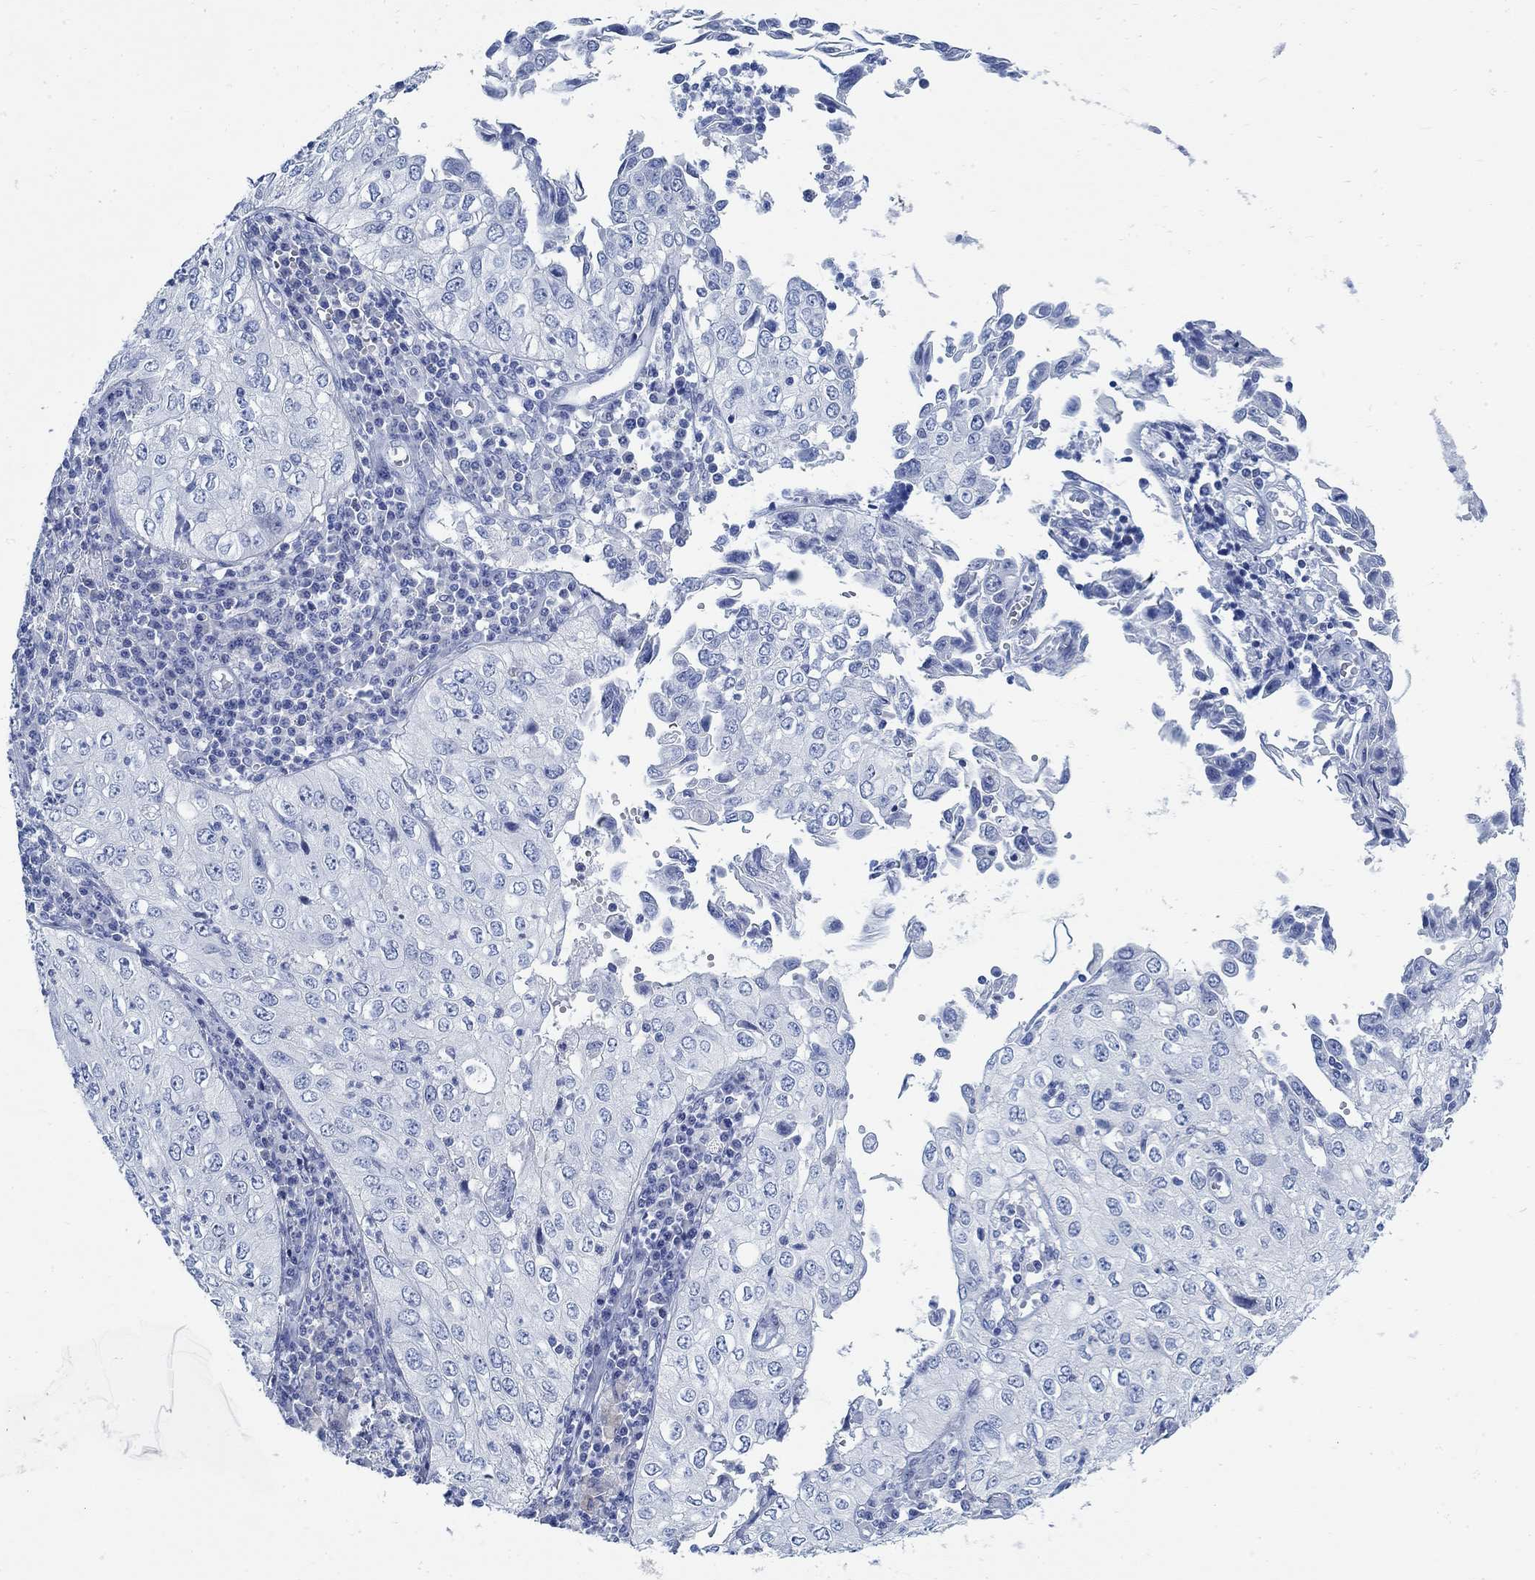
{"staining": {"intensity": "negative", "quantity": "none", "location": "none"}, "tissue": "cervical cancer", "cell_type": "Tumor cells", "image_type": "cancer", "snomed": [{"axis": "morphology", "description": "Squamous cell carcinoma, NOS"}, {"axis": "topography", "description": "Cervix"}], "caption": "This is an immunohistochemistry (IHC) micrograph of squamous cell carcinoma (cervical). There is no positivity in tumor cells.", "gene": "RBM20", "patient": {"sex": "female", "age": 24}}